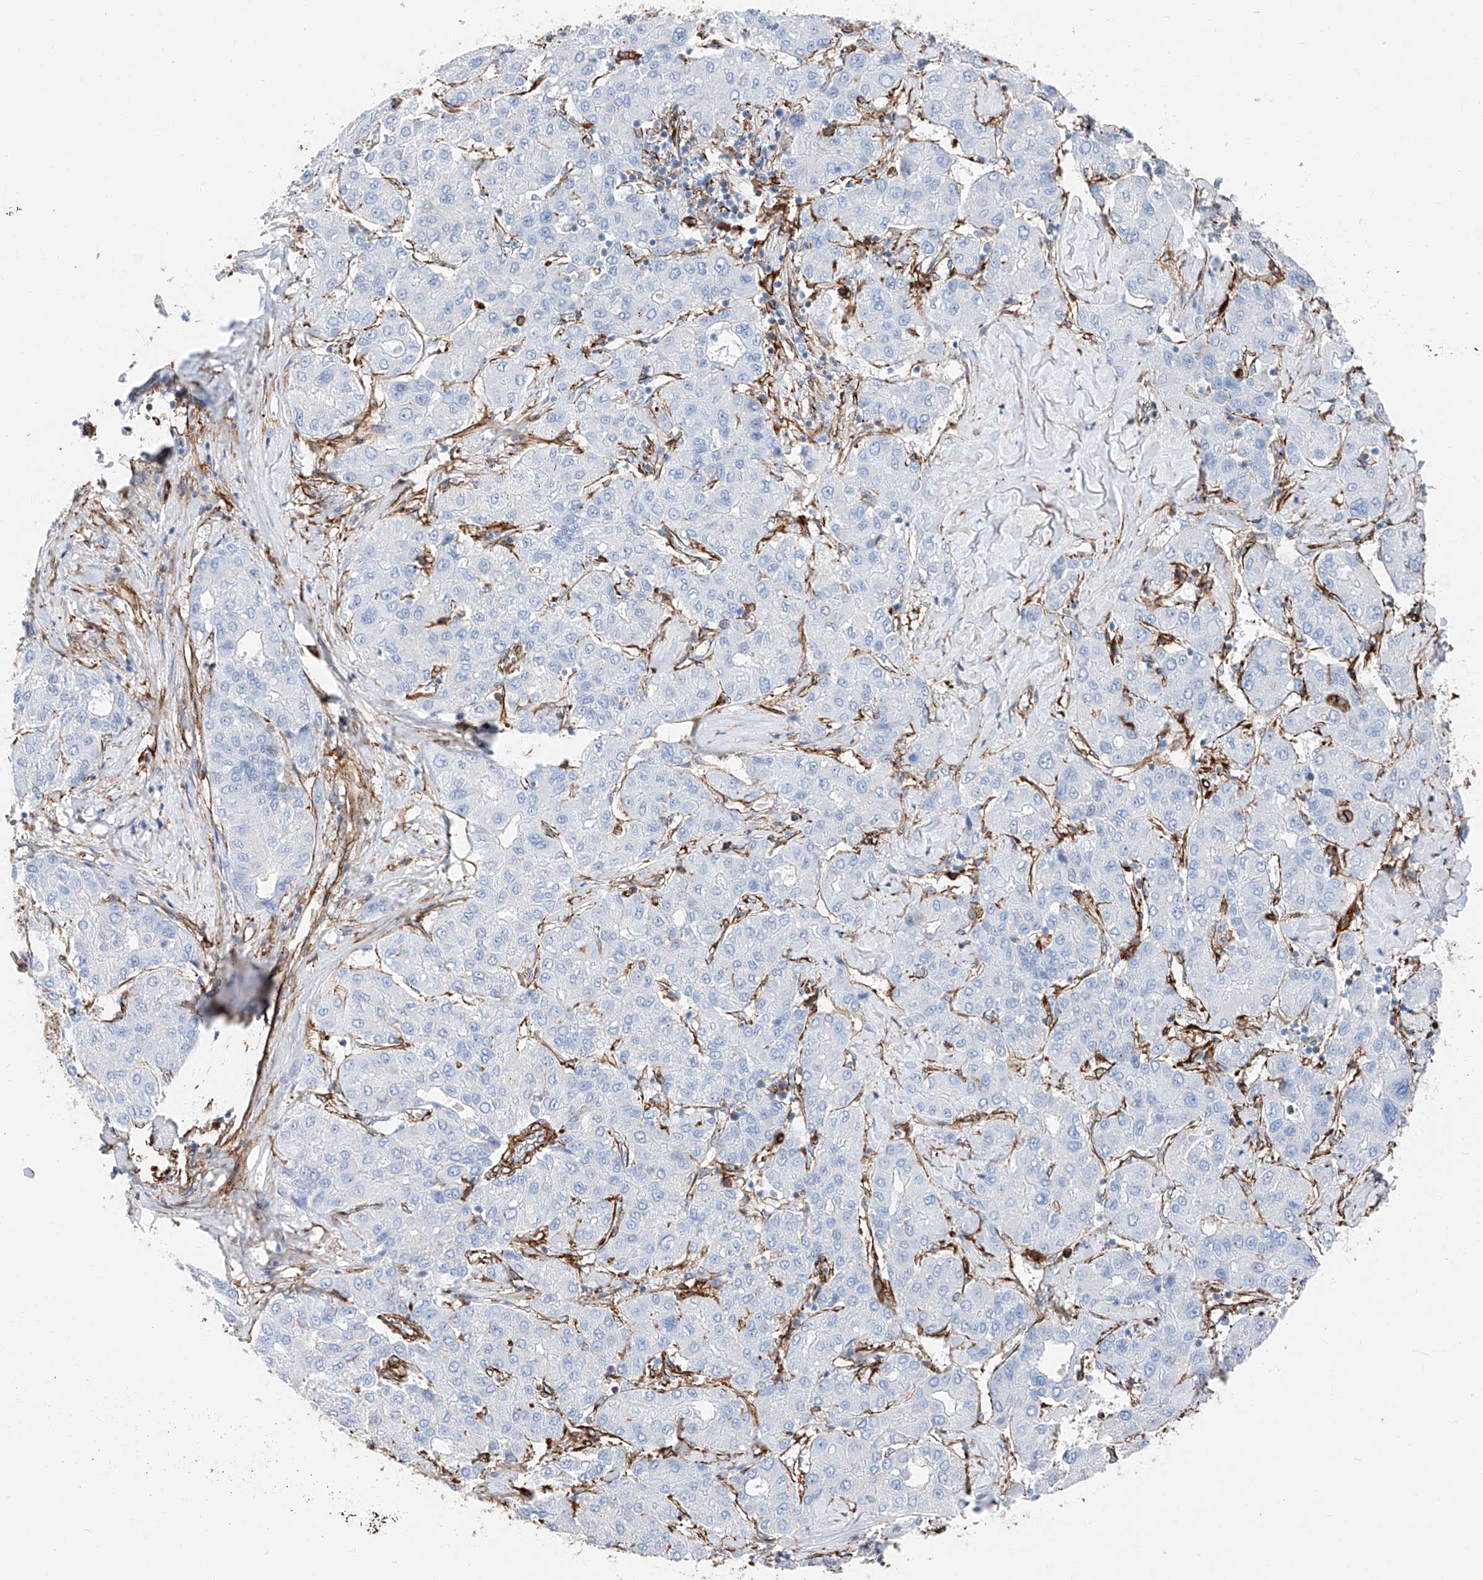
{"staining": {"intensity": "negative", "quantity": "none", "location": "none"}, "tissue": "liver cancer", "cell_type": "Tumor cells", "image_type": "cancer", "snomed": [{"axis": "morphology", "description": "Carcinoma, Hepatocellular, NOS"}, {"axis": "topography", "description": "Liver"}], "caption": "A high-resolution photomicrograph shows immunohistochemistry staining of hepatocellular carcinoma (liver), which displays no significant positivity in tumor cells.", "gene": "ZNF804A", "patient": {"sex": "male", "age": 65}}